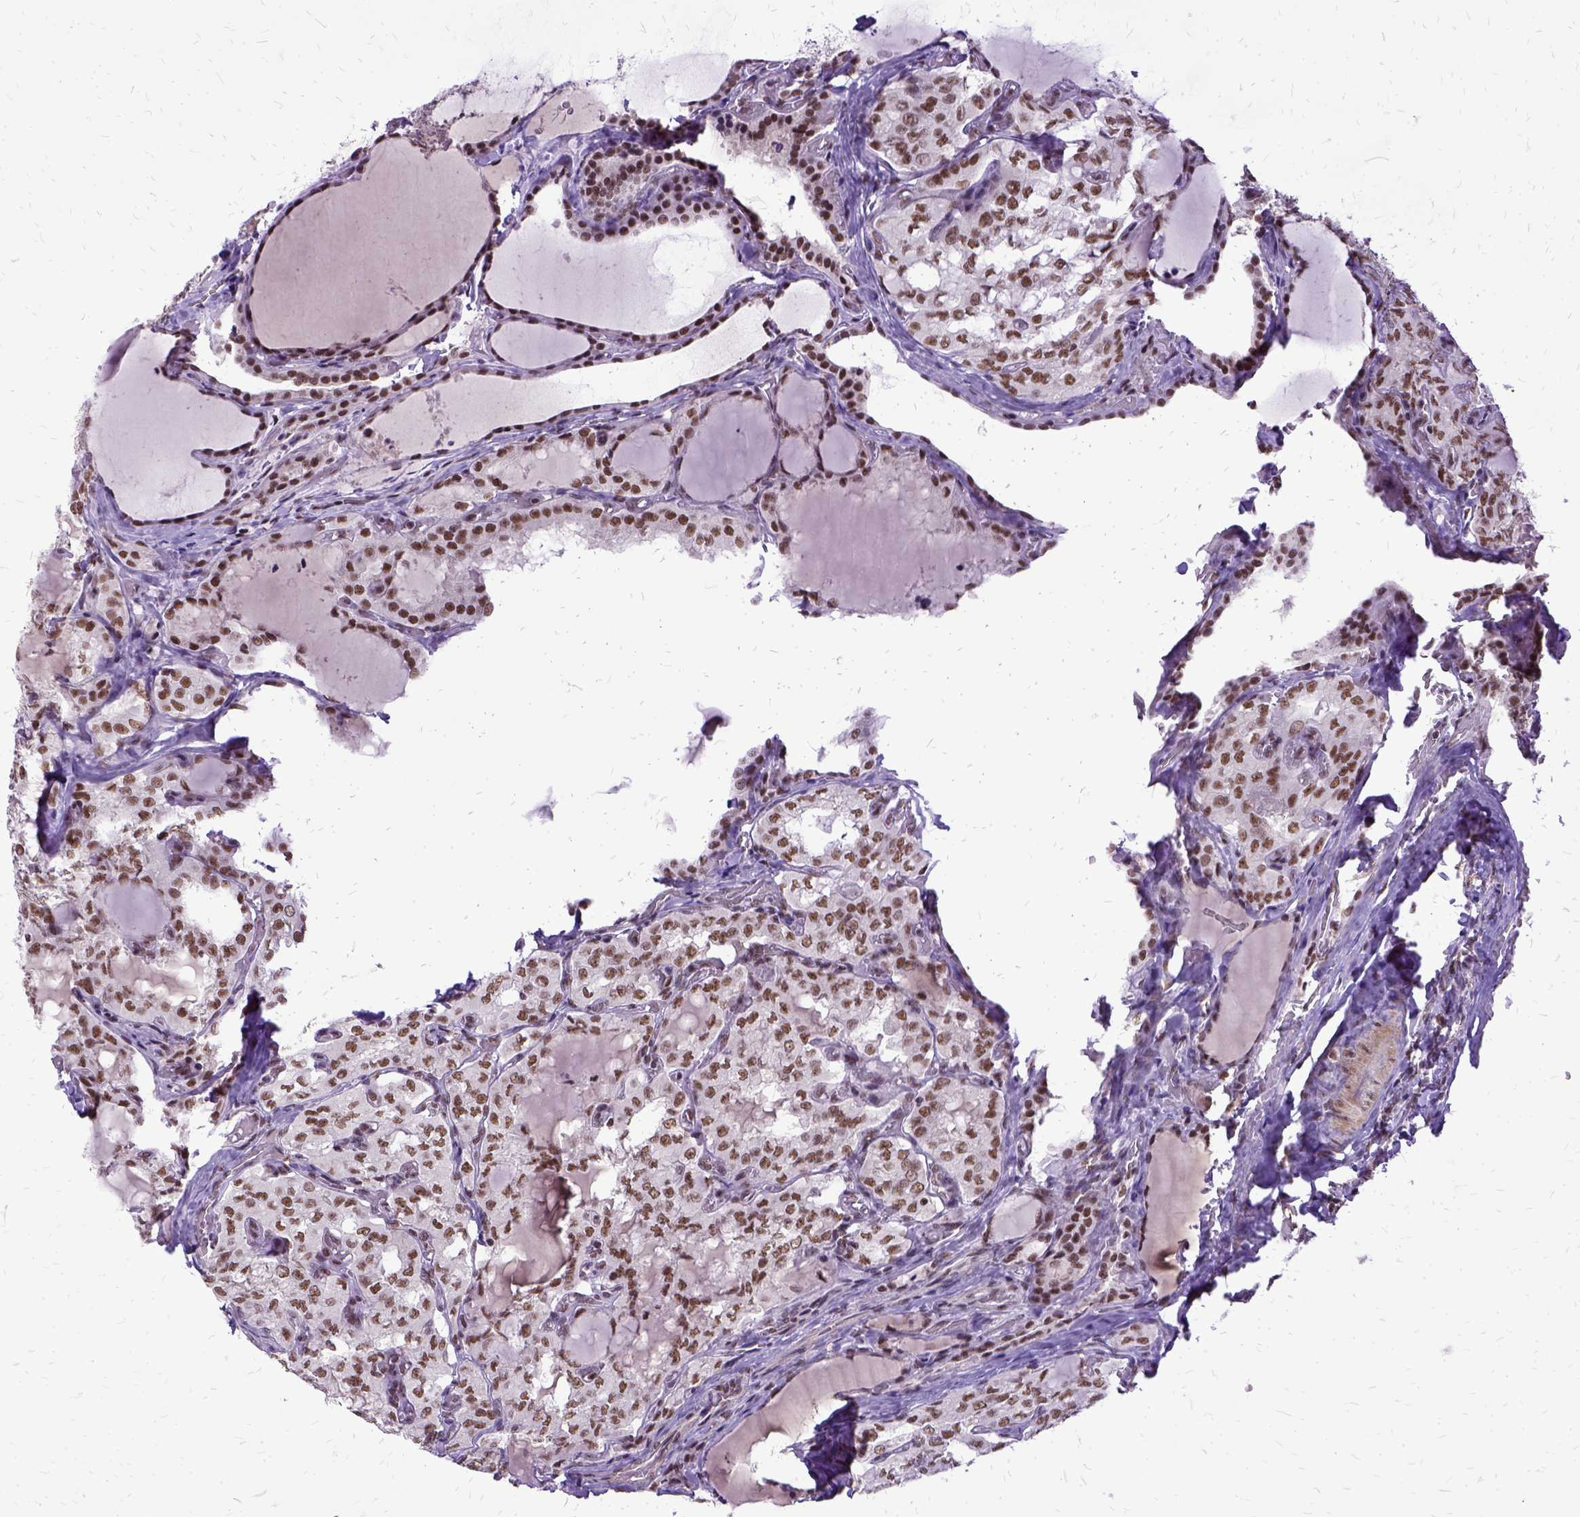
{"staining": {"intensity": "moderate", "quantity": ">75%", "location": "nuclear"}, "tissue": "thyroid cancer", "cell_type": "Tumor cells", "image_type": "cancer", "snomed": [{"axis": "morphology", "description": "Papillary adenocarcinoma, NOS"}, {"axis": "topography", "description": "Thyroid gland"}], "caption": "Tumor cells demonstrate moderate nuclear staining in approximately >75% of cells in thyroid cancer. Nuclei are stained in blue.", "gene": "SETD1A", "patient": {"sex": "male", "age": 20}}